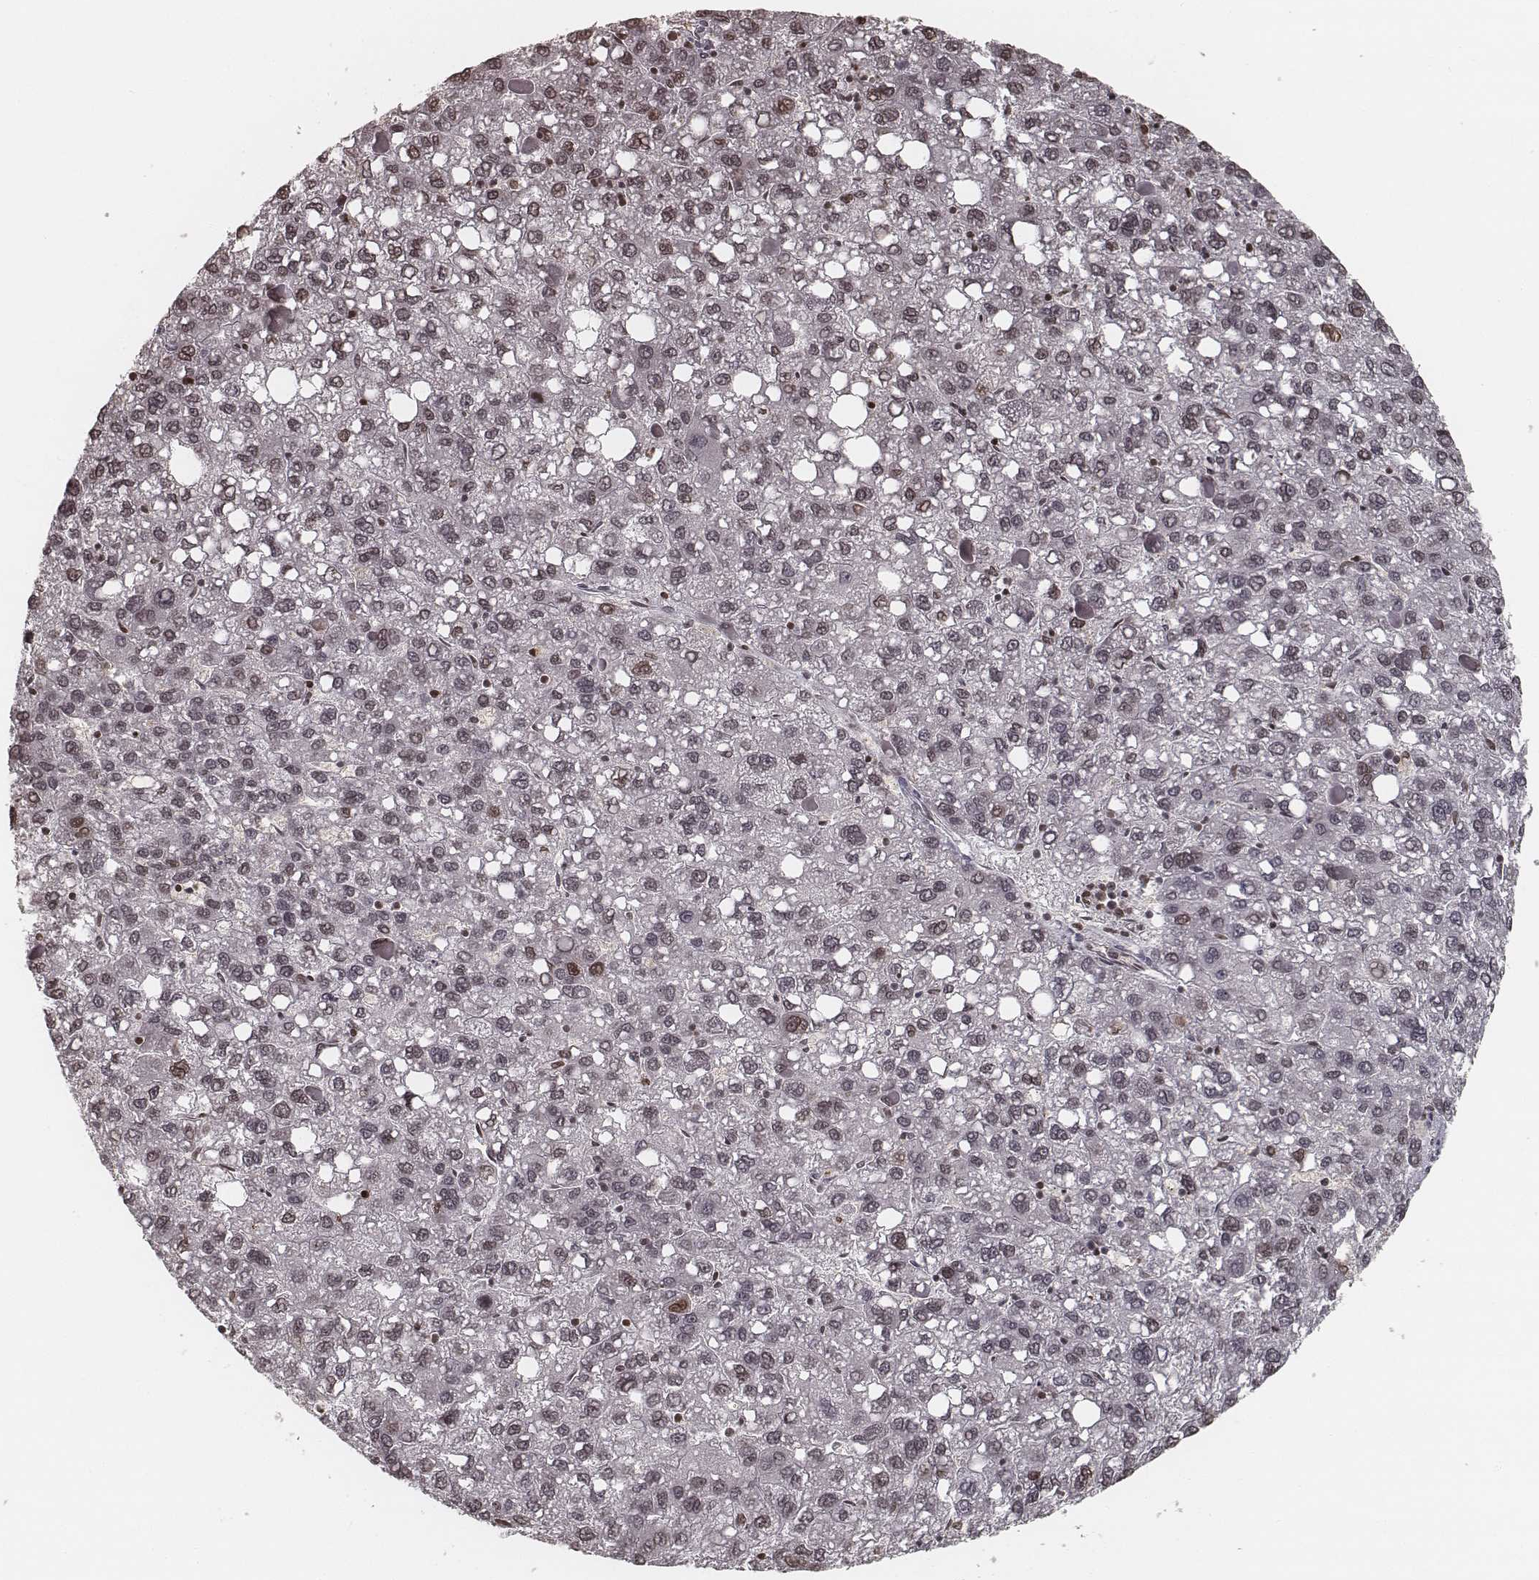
{"staining": {"intensity": "negative", "quantity": "none", "location": "none"}, "tissue": "liver cancer", "cell_type": "Tumor cells", "image_type": "cancer", "snomed": [{"axis": "morphology", "description": "Carcinoma, Hepatocellular, NOS"}, {"axis": "topography", "description": "Liver"}], "caption": "Human liver cancer (hepatocellular carcinoma) stained for a protein using immunohistochemistry (IHC) reveals no positivity in tumor cells.", "gene": "HMGA2", "patient": {"sex": "female", "age": 82}}